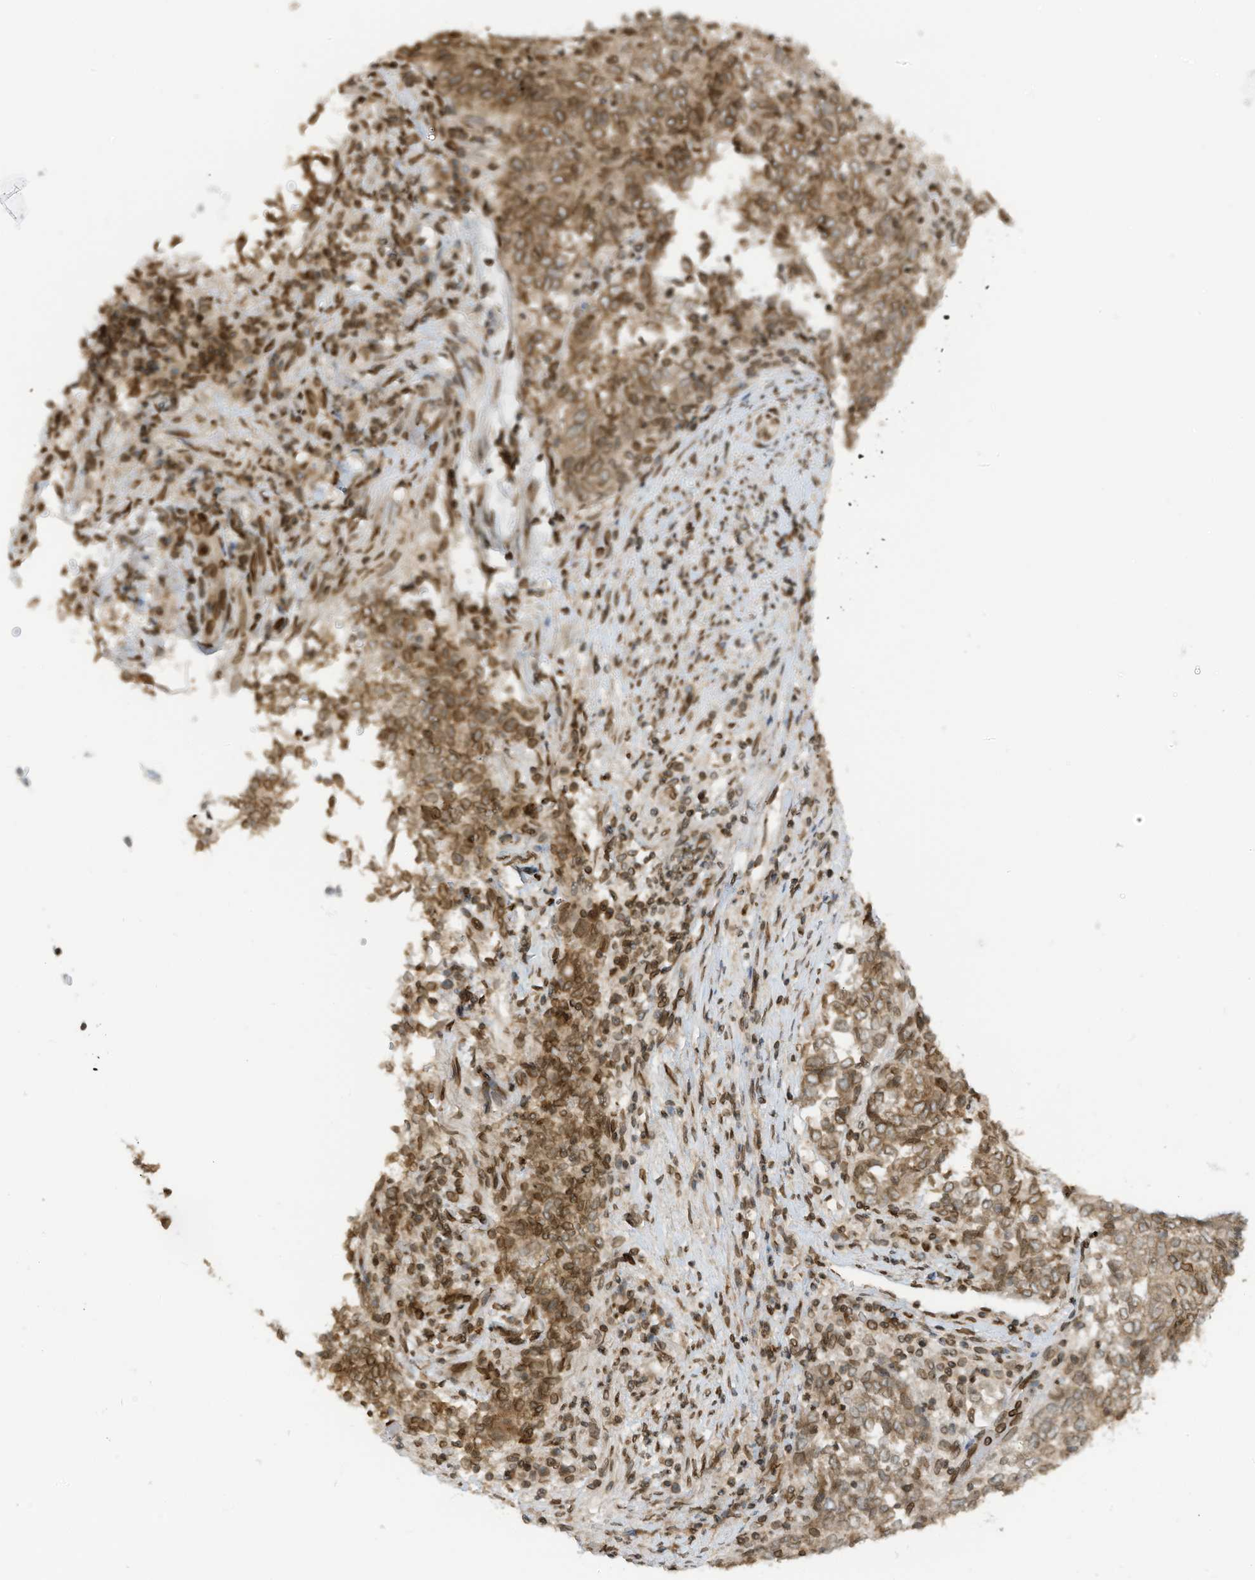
{"staining": {"intensity": "moderate", "quantity": ">75%", "location": "cytoplasmic/membranous,nuclear"}, "tissue": "endometrial cancer", "cell_type": "Tumor cells", "image_type": "cancer", "snomed": [{"axis": "morphology", "description": "Adenocarcinoma, NOS"}, {"axis": "topography", "description": "Endometrium"}], "caption": "Protein staining of endometrial cancer (adenocarcinoma) tissue shows moderate cytoplasmic/membranous and nuclear positivity in about >75% of tumor cells. (DAB = brown stain, brightfield microscopy at high magnification).", "gene": "RABL3", "patient": {"sex": "female", "age": 80}}